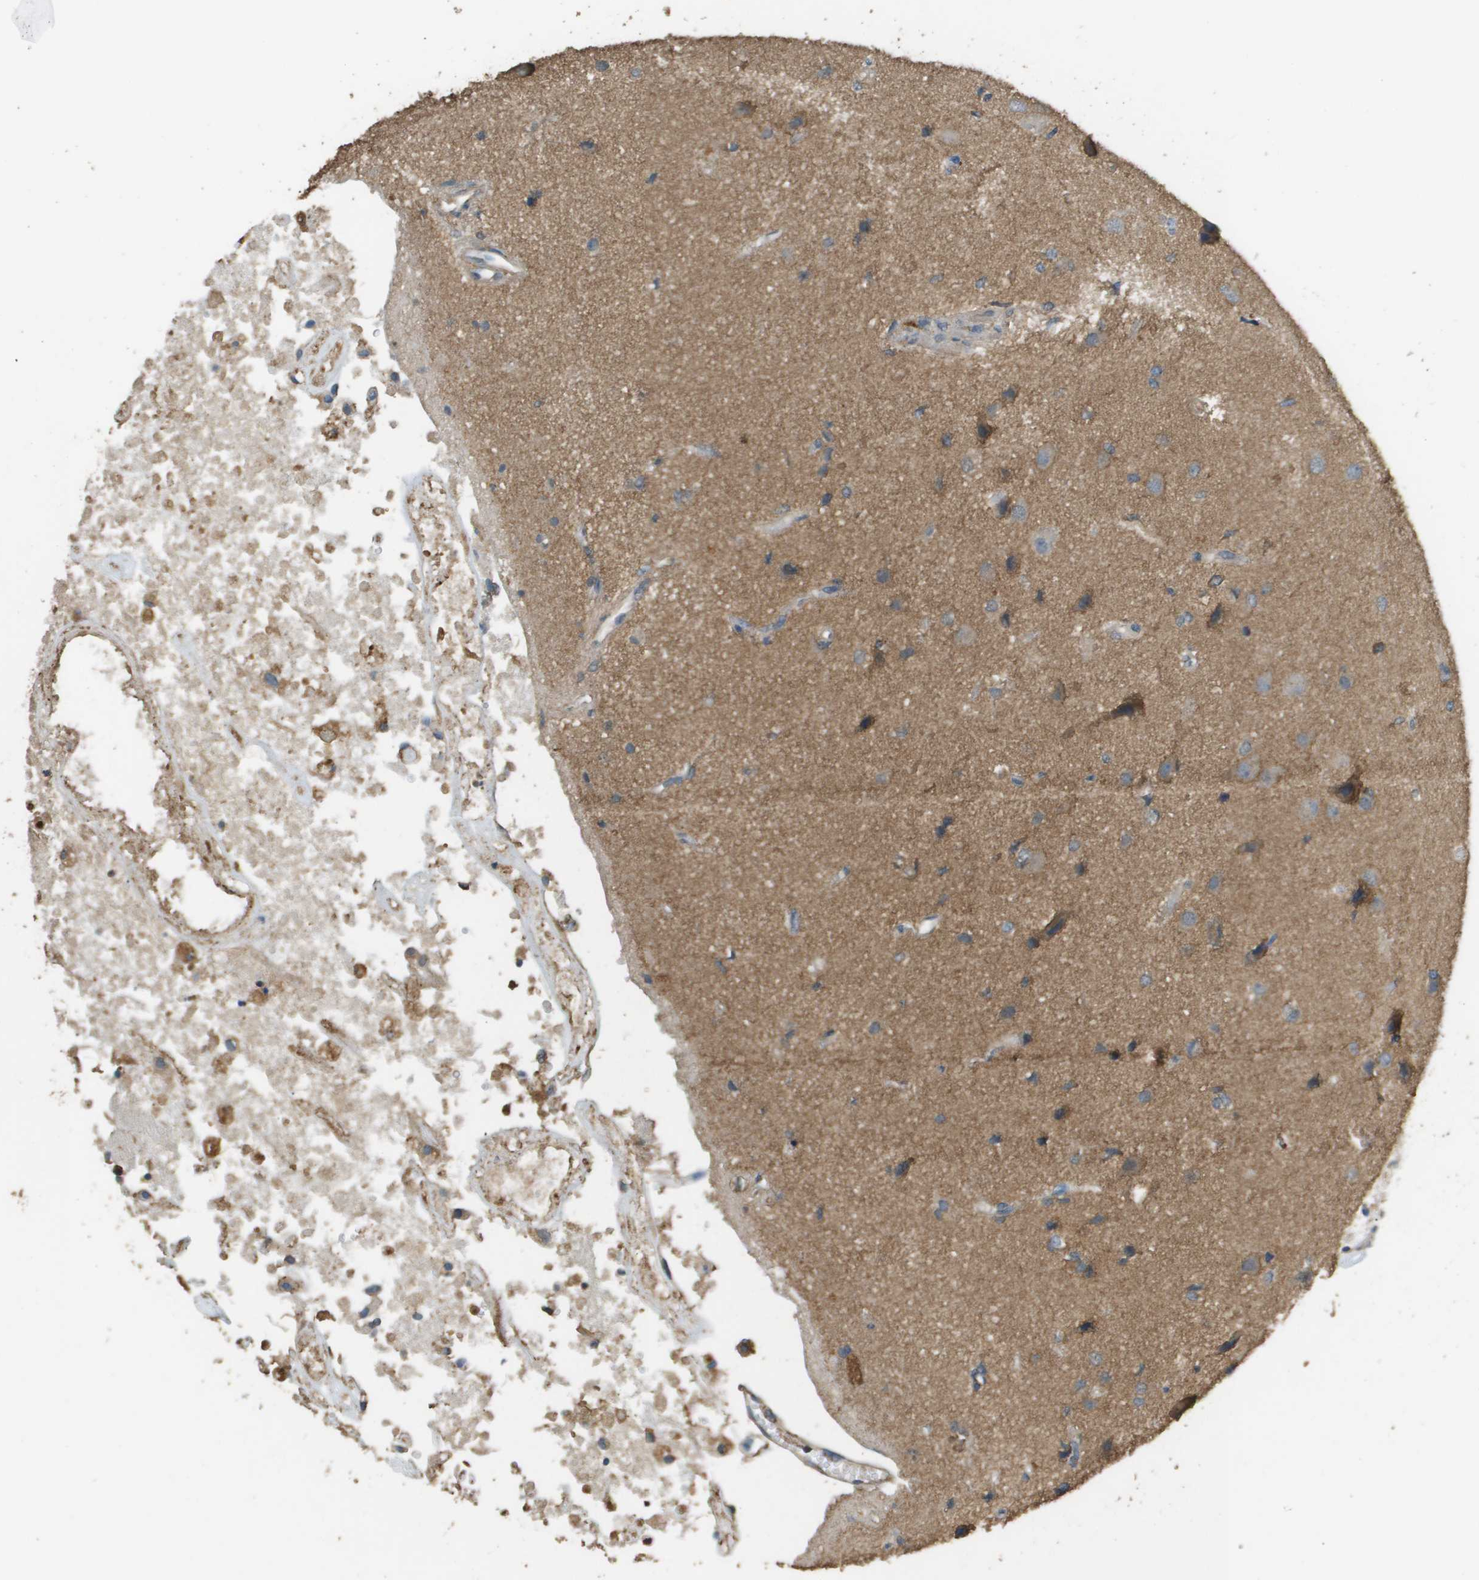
{"staining": {"intensity": "moderate", "quantity": ">75%", "location": "cytoplasmic/membranous"}, "tissue": "glioma", "cell_type": "Tumor cells", "image_type": "cancer", "snomed": [{"axis": "morphology", "description": "Glioma, malignant, High grade"}, {"axis": "topography", "description": "Brain"}], "caption": "Malignant glioma (high-grade) was stained to show a protein in brown. There is medium levels of moderate cytoplasmic/membranous staining in approximately >75% of tumor cells.", "gene": "MS4A7", "patient": {"sex": "female", "age": 59}}